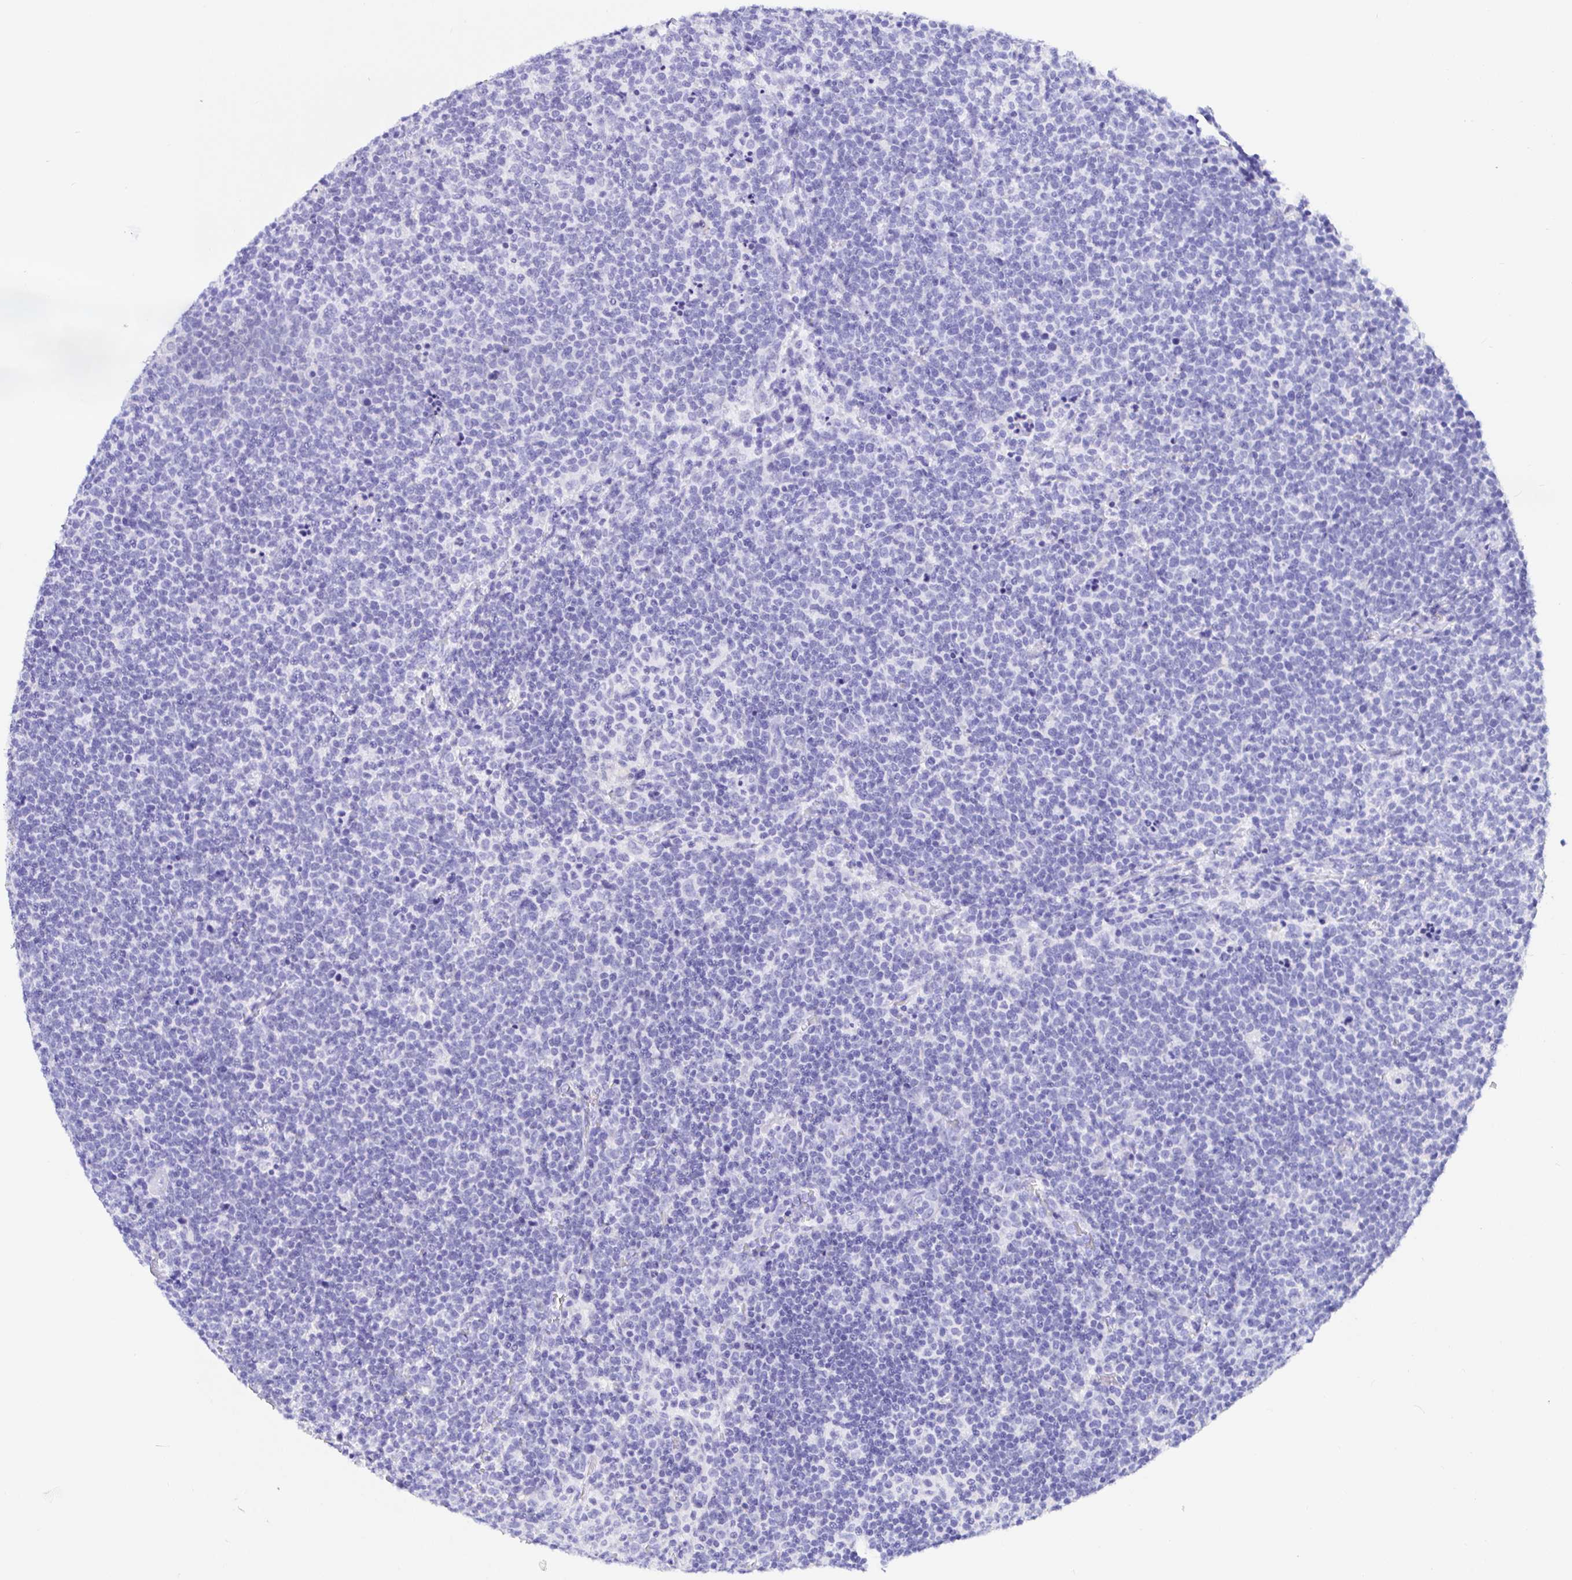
{"staining": {"intensity": "negative", "quantity": "none", "location": "none"}, "tissue": "lymphoma", "cell_type": "Tumor cells", "image_type": "cancer", "snomed": [{"axis": "morphology", "description": "Malignant lymphoma, non-Hodgkin's type, High grade"}, {"axis": "topography", "description": "Lymph node"}], "caption": "High-grade malignant lymphoma, non-Hodgkin's type was stained to show a protein in brown. There is no significant positivity in tumor cells.", "gene": "PRAMEF19", "patient": {"sex": "male", "age": 61}}